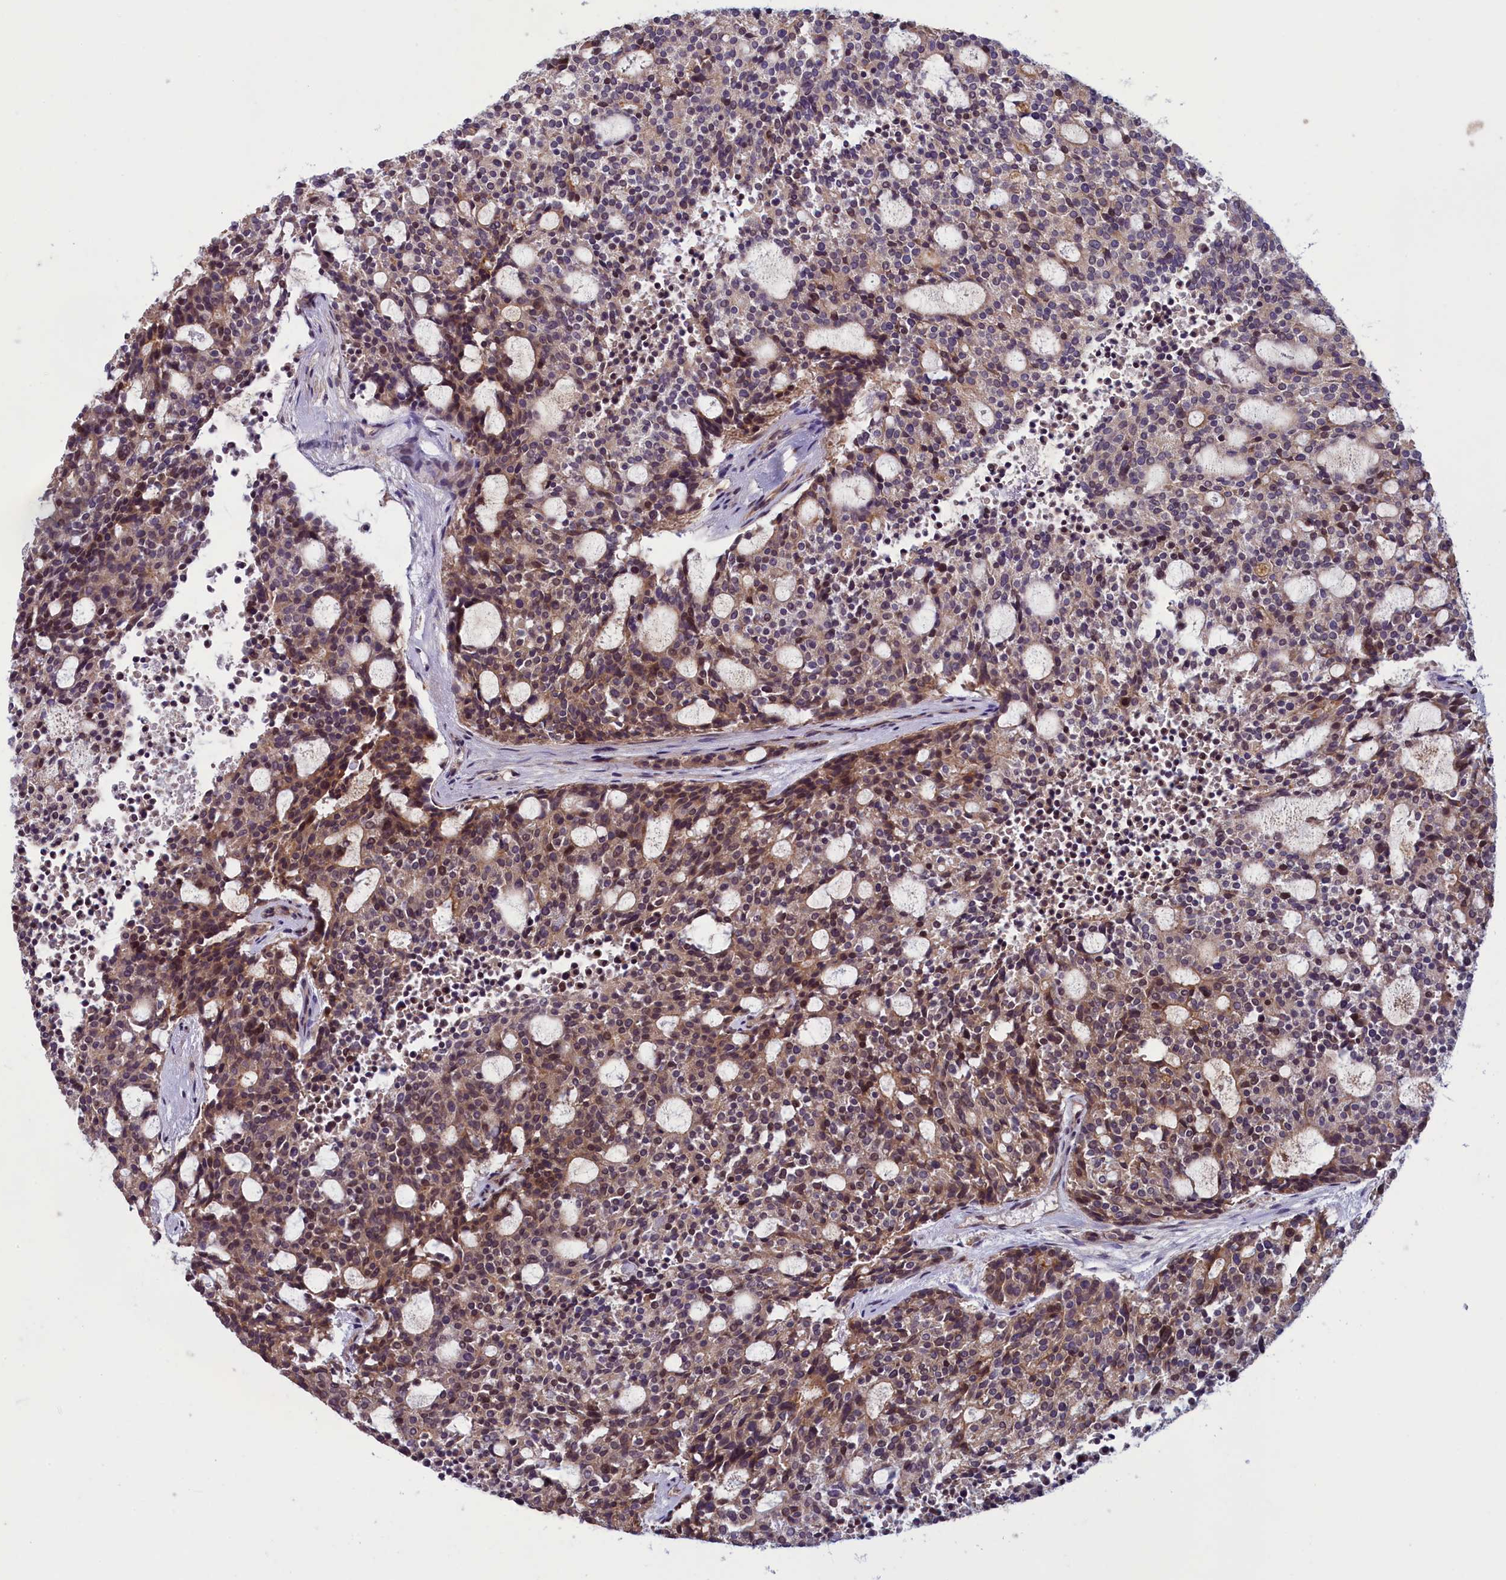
{"staining": {"intensity": "moderate", "quantity": ">75%", "location": "cytoplasmic/membranous"}, "tissue": "carcinoid", "cell_type": "Tumor cells", "image_type": "cancer", "snomed": [{"axis": "morphology", "description": "Carcinoid, malignant, NOS"}, {"axis": "topography", "description": "Pancreas"}], "caption": "The micrograph exhibits a brown stain indicating the presence of a protein in the cytoplasmic/membranous of tumor cells in malignant carcinoid.", "gene": "NUDT6", "patient": {"sex": "female", "age": 54}}